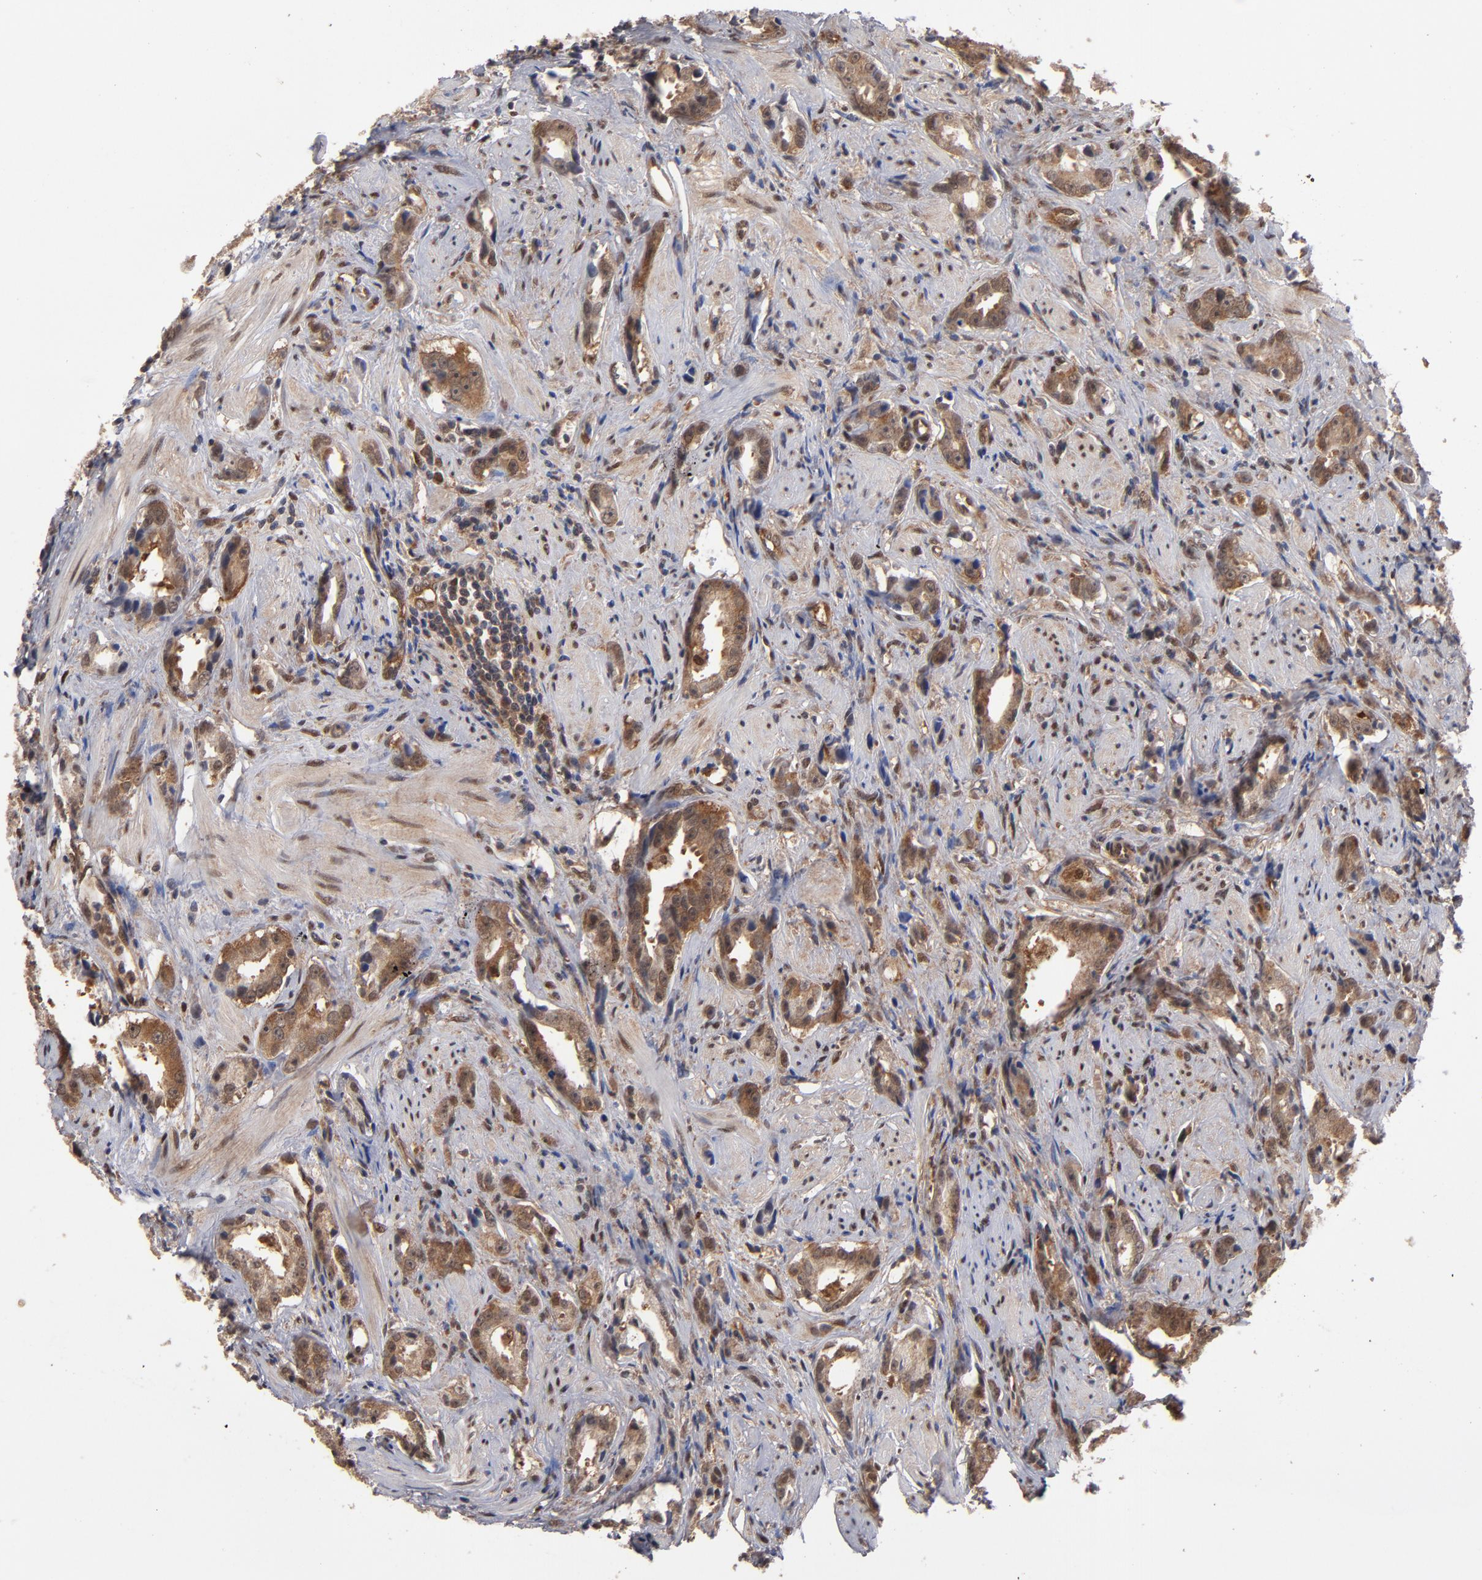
{"staining": {"intensity": "moderate", "quantity": ">75%", "location": "cytoplasmic/membranous,nuclear"}, "tissue": "prostate cancer", "cell_type": "Tumor cells", "image_type": "cancer", "snomed": [{"axis": "morphology", "description": "Adenocarcinoma, Medium grade"}, {"axis": "topography", "description": "Prostate"}], "caption": "Prostate cancer stained for a protein (brown) demonstrates moderate cytoplasmic/membranous and nuclear positive positivity in about >75% of tumor cells.", "gene": "HUWE1", "patient": {"sex": "male", "age": 53}}